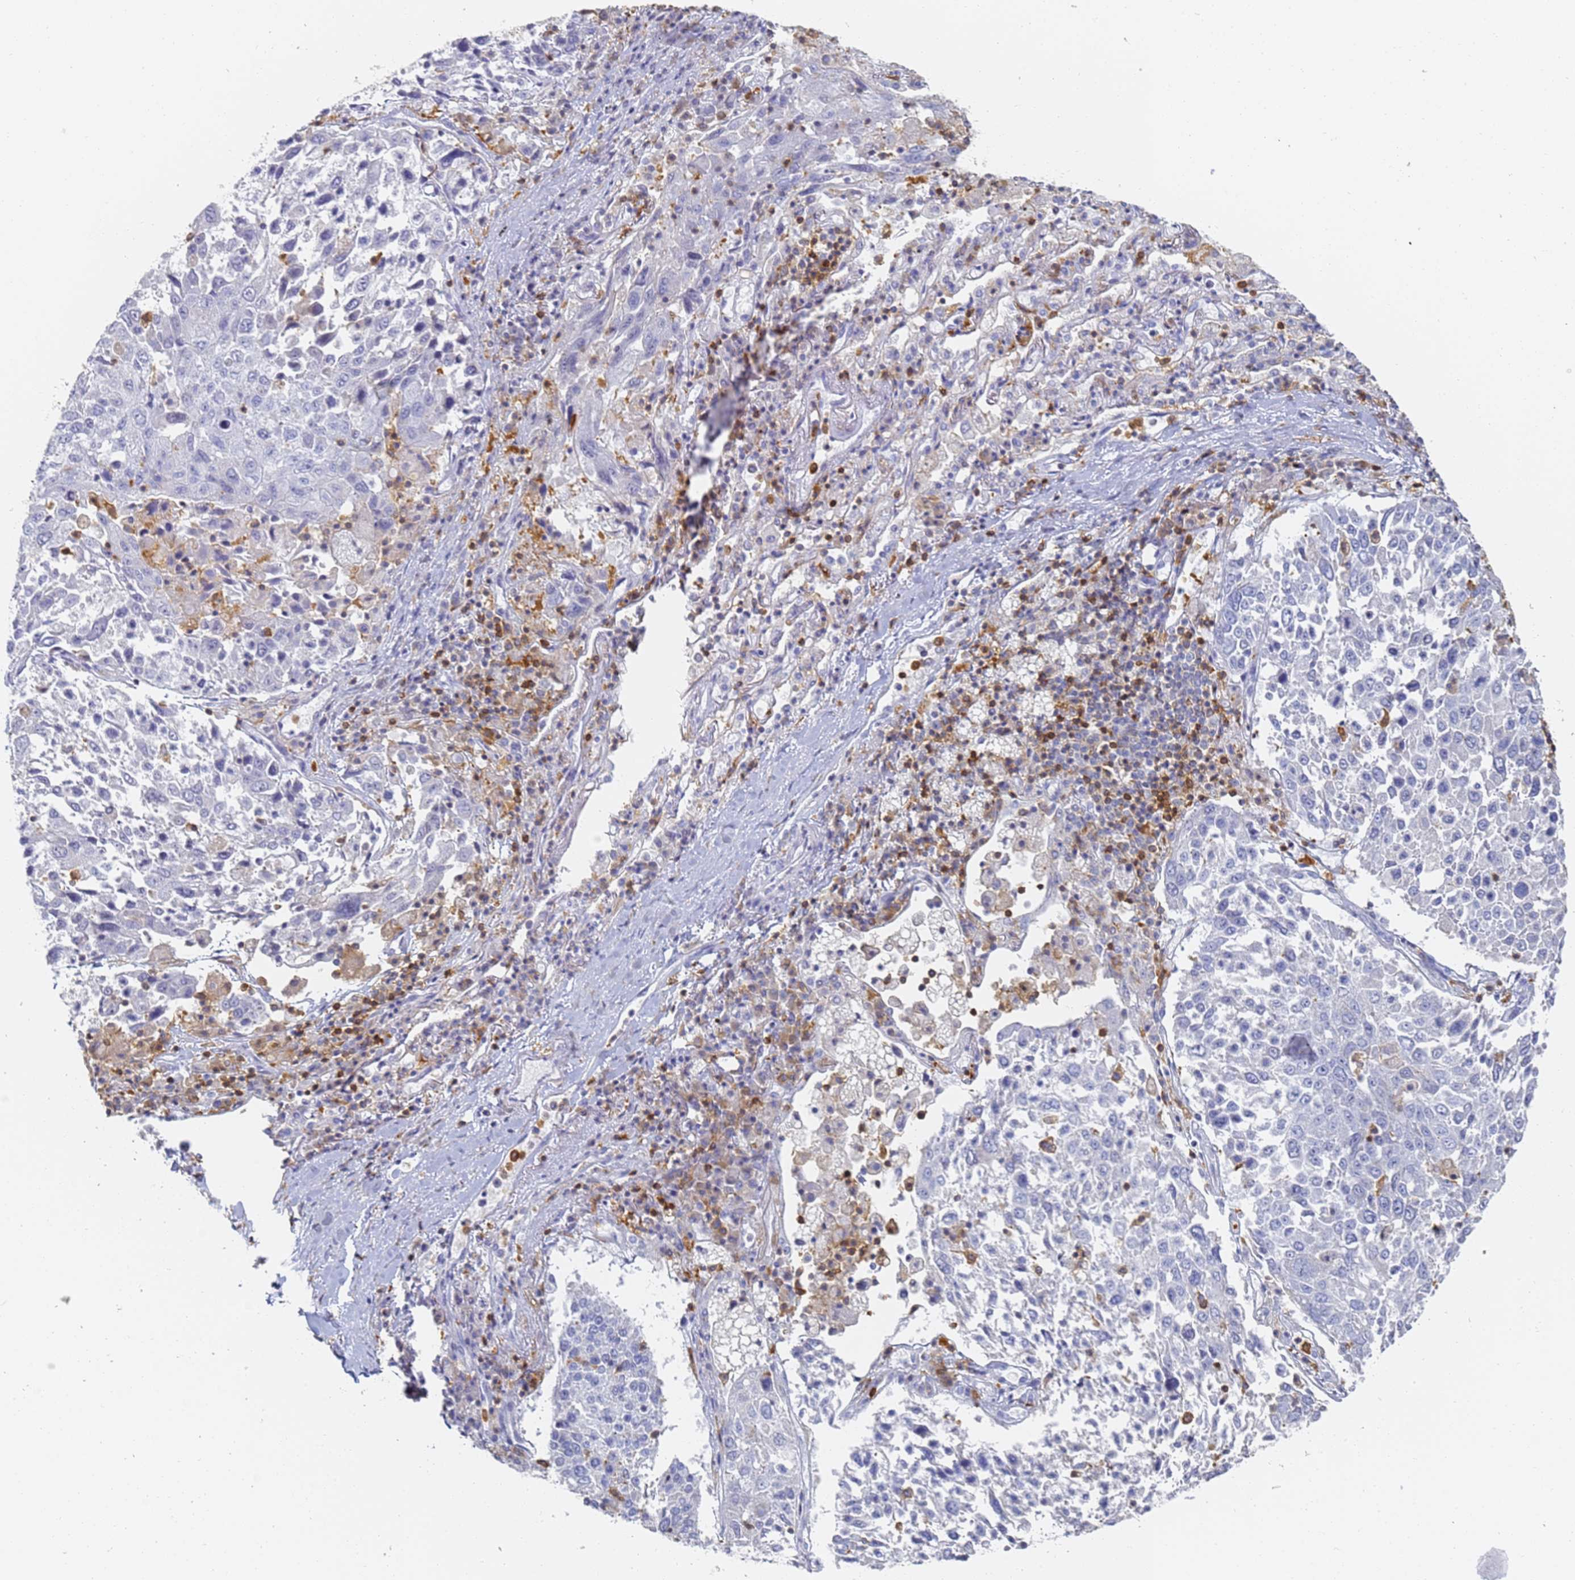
{"staining": {"intensity": "negative", "quantity": "none", "location": "none"}, "tissue": "lung cancer", "cell_type": "Tumor cells", "image_type": "cancer", "snomed": [{"axis": "morphology", "description": "Squamous cell carcinoma, NOS"}, {"axis": "topography", "description": "Lung"}], "caption": "A high-resolution micrograph shows IHC staining of lung squamous cell carcinoma, which exhibits no significant expression in tumor cells.", "gene": "BIN2", "patient": {"sex": "male", "age": 65}}